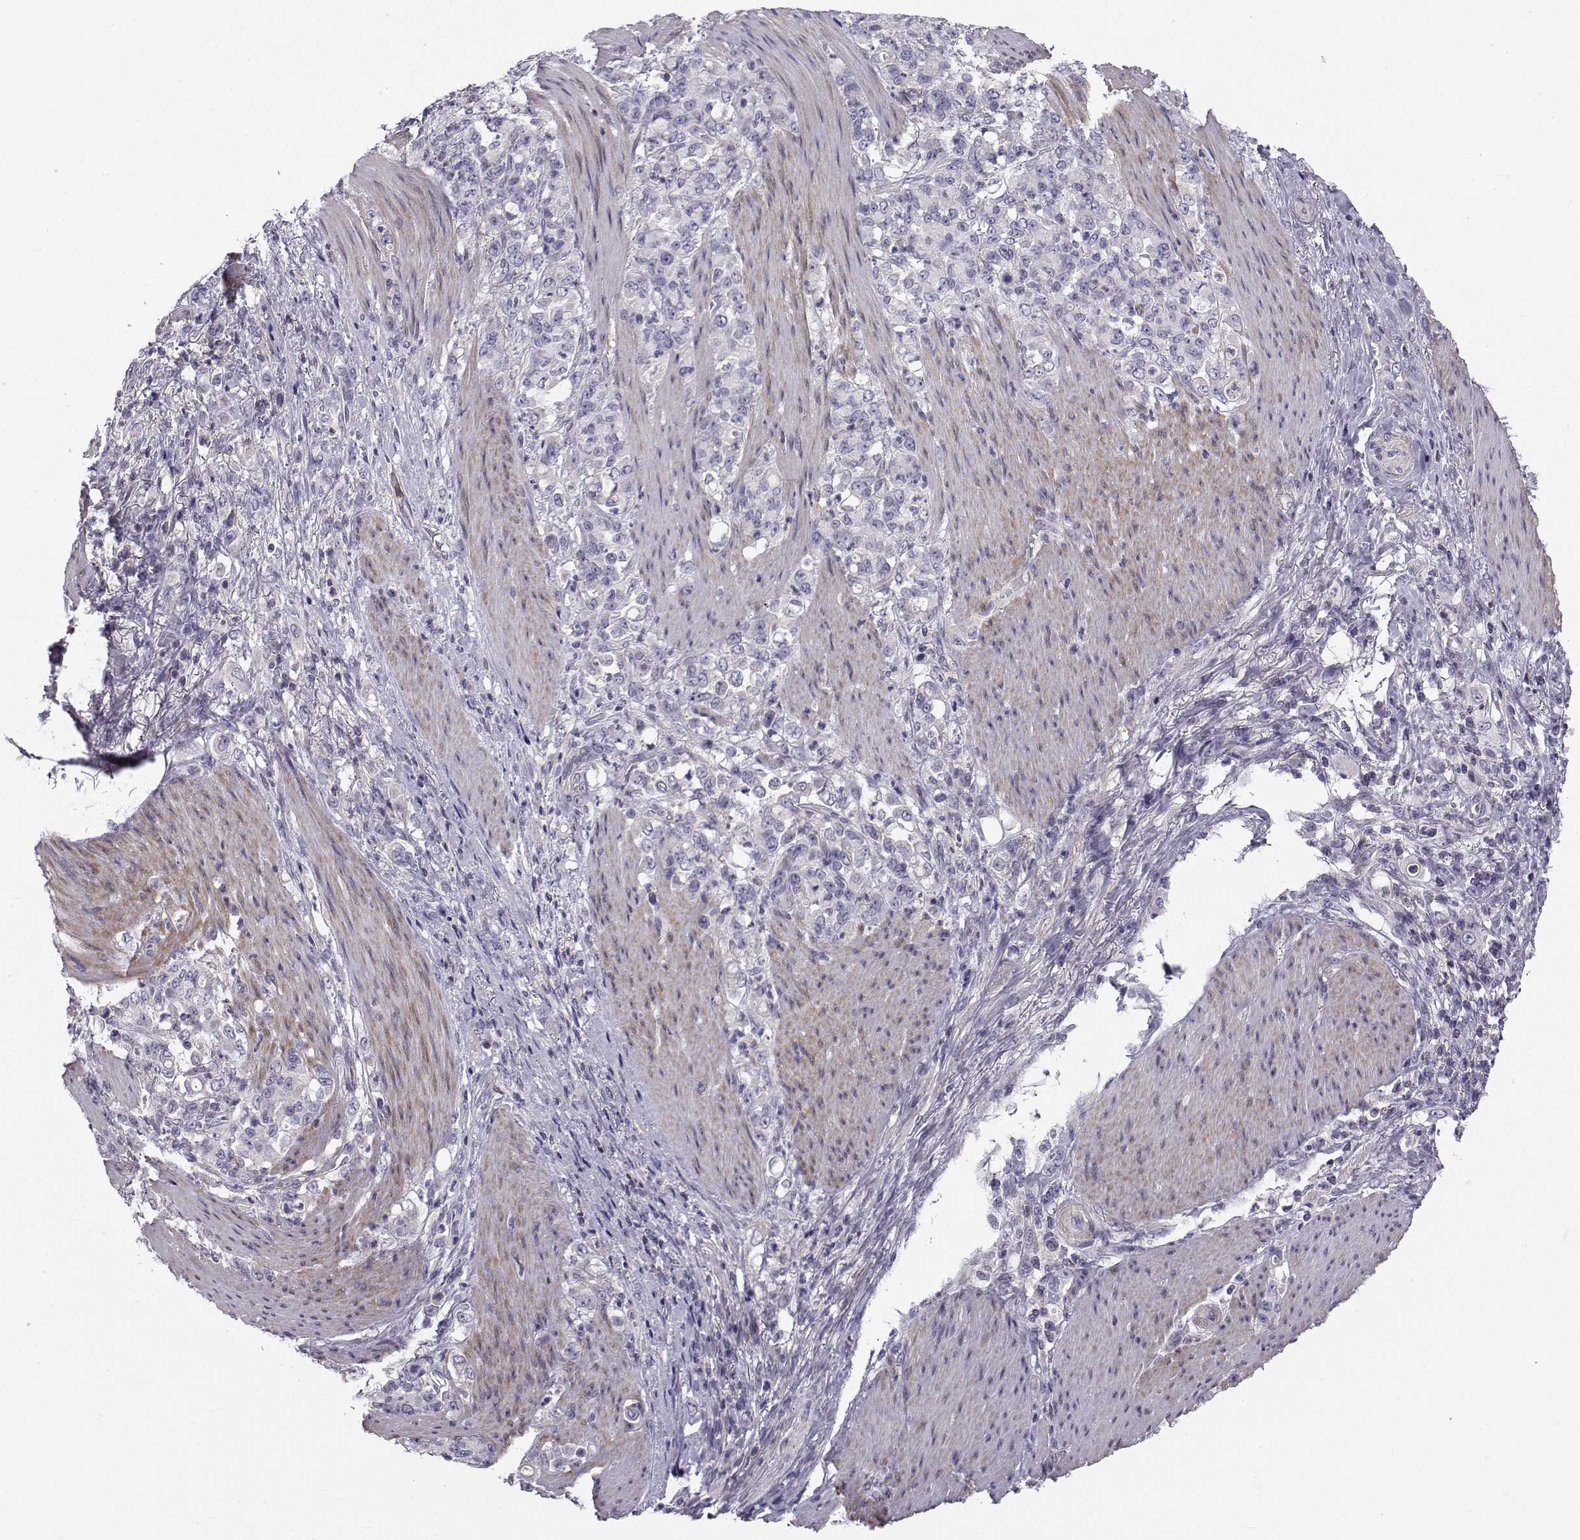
{"staining": {"intensity": "negative", "quantity": "none", "location": "none"}, "tissue": "stomach cancer", "cell_type": "Tumor cells", "image_type": "cancer", "snomed": [{"axis": "morphology", "description": "Adenocarcinoma, NOS"}, {"axis": "topography", "description": "Stomach"}], "caption": "IHC of human stomach adenocarcinoma displays no staining in tumor cells.", "gene": "LRRC27", "patient": {"sex": "female", "age": 79}}